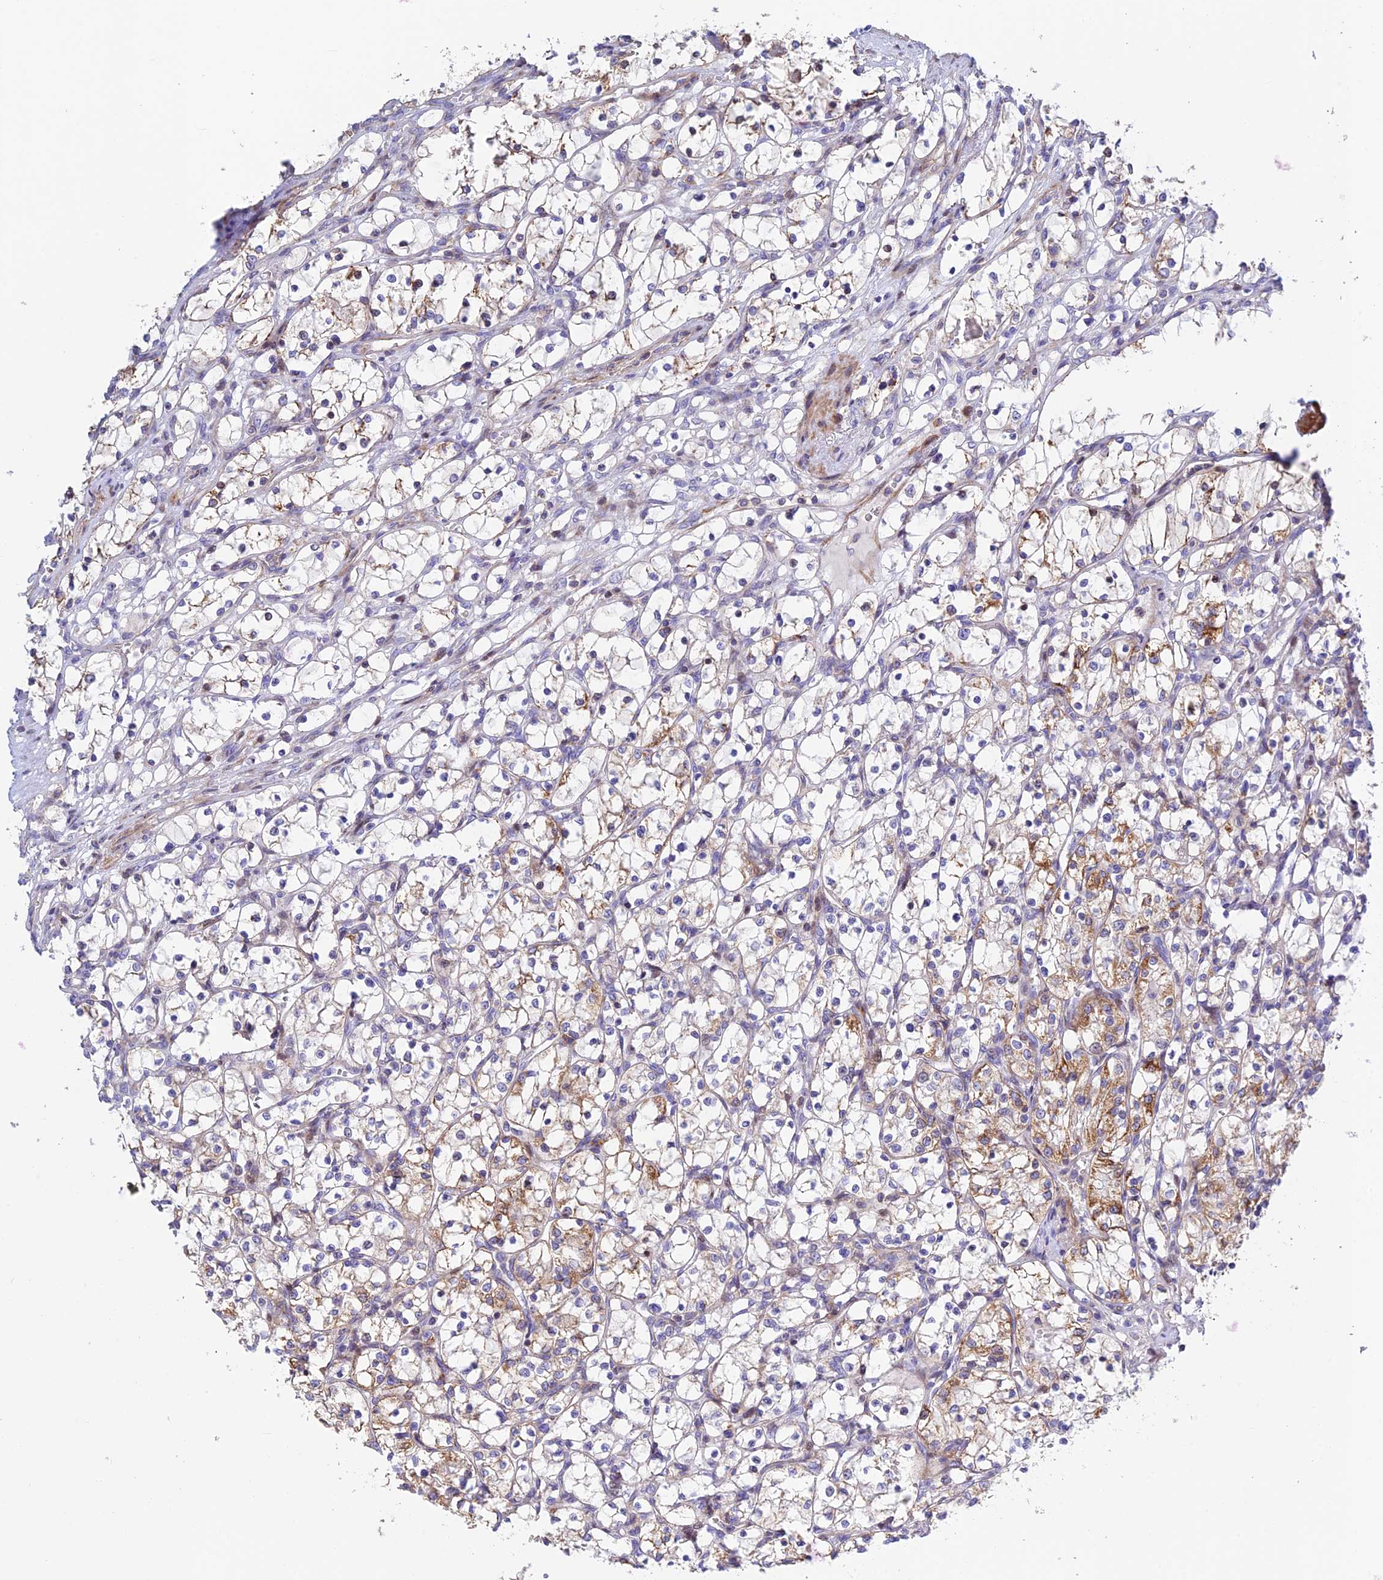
{"staining": {"intensity": "moderate", "quantity": "<25%", "location": "cytoplasmic/membranous"}, "tissue": "renal cancer", "cell_type": "Tumor cells", "image_type": "cancer", "snomed": [{"axis": "morphology", "description": "Adenocarcinoma, NOS"}, {"axis": "topography", "description": "Kidney"}], "caption": "Adenocarcinoma (renal) stained for a protein exhibits moderate cytoplasmic/membranous positivity in tumor cells. (Brightfield microscopy of DAB IHC at high magnification).", "gene": "PRIM1", "patient": {"sex": "female", "age": 69}}